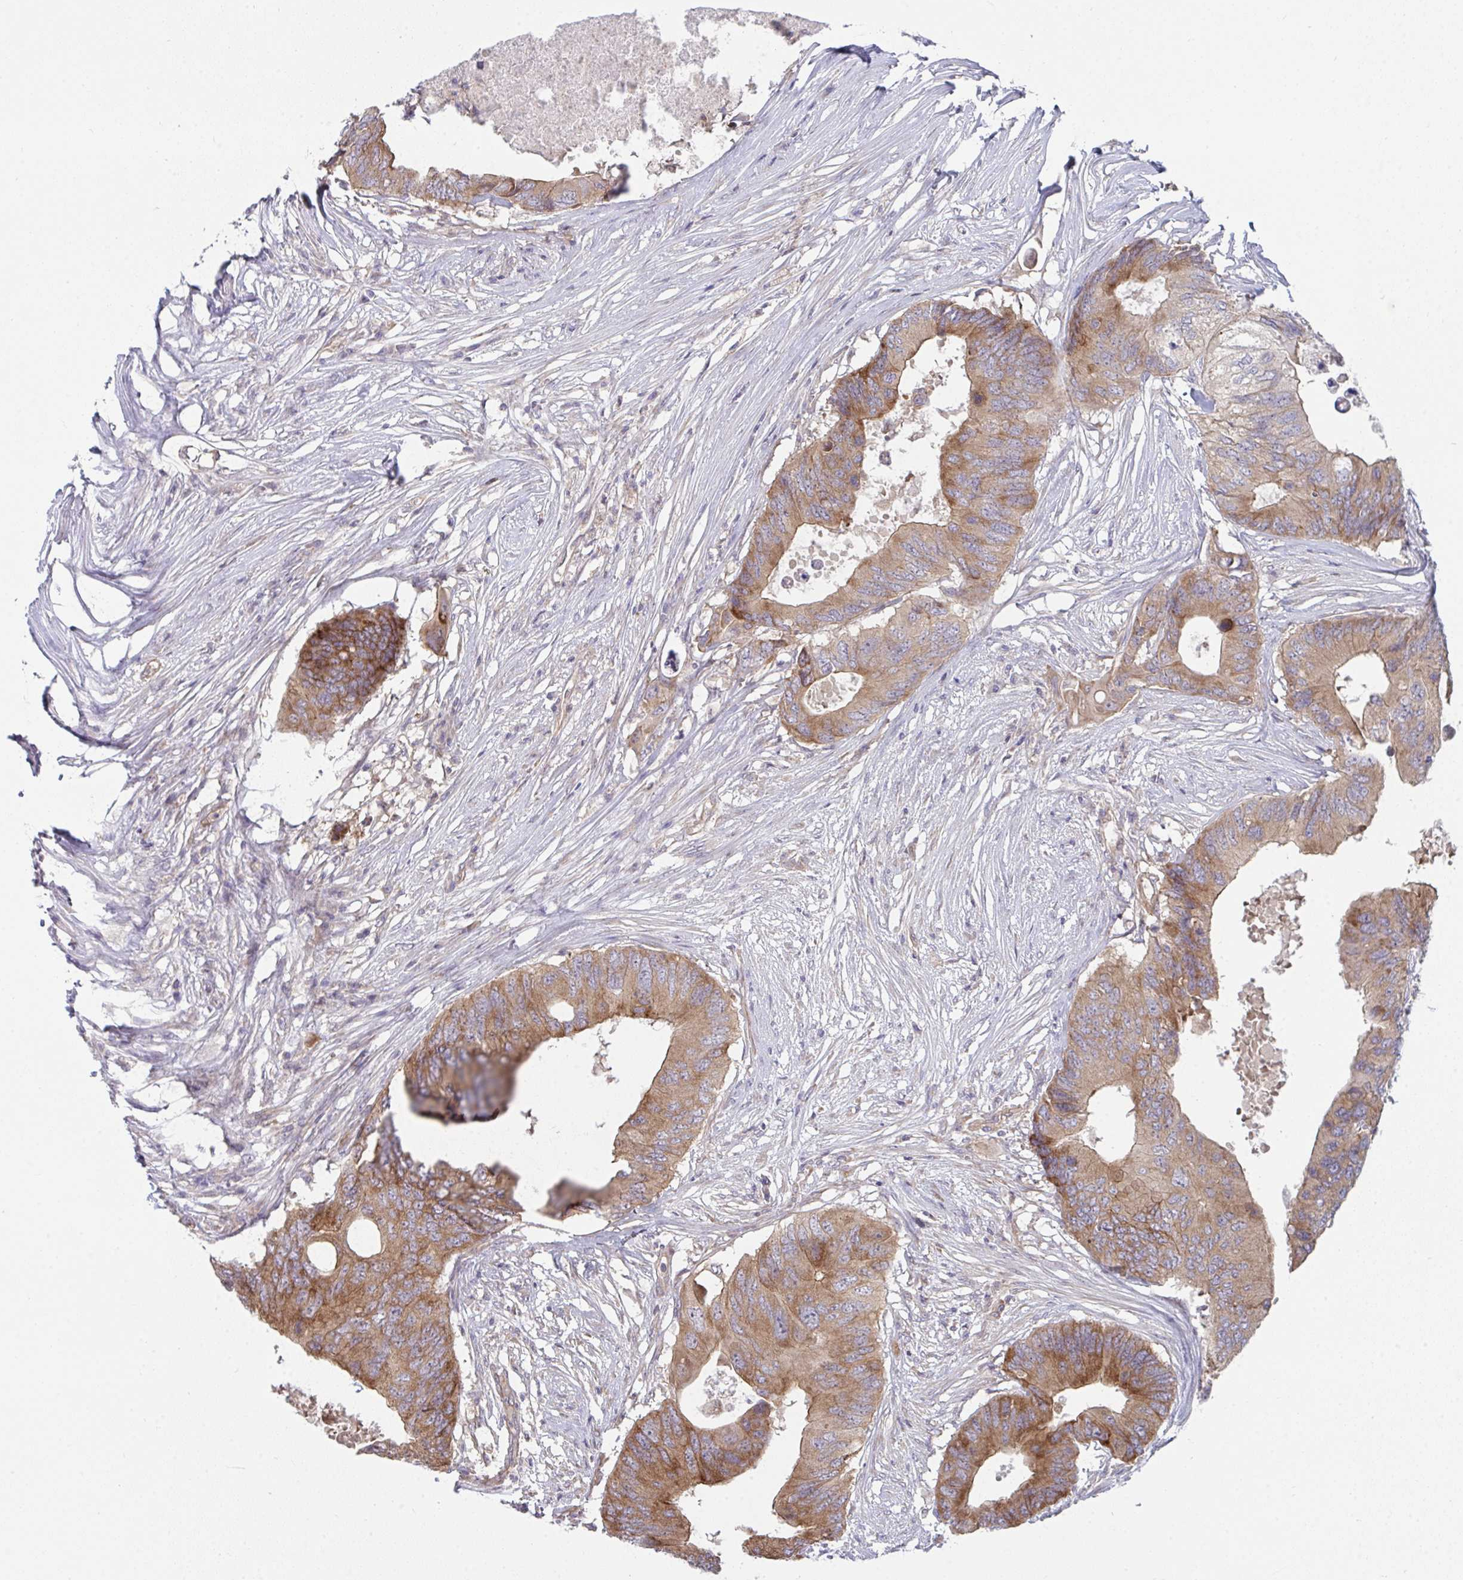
{"staining": {"intensity": "moderate", "quantity": ">75%", "location": "cytoplasmic/membranous"}, "tissue": "colorectal cancer", "cell_type": "Tumor cells", "image_type": "cancer", "snomed": [{"axis": "morphology", "description": "Adenocarcinoma, NOS"}, {"axis": "topography", "description": "Colon"}], "caption": "Colorectal adenocarcinoma tissue shows moderate cytoplasmic/membranous expression in approximately >75% of tumor cells", "gene": "CASP9", "patient": {"sex": "male", "age": 71}}